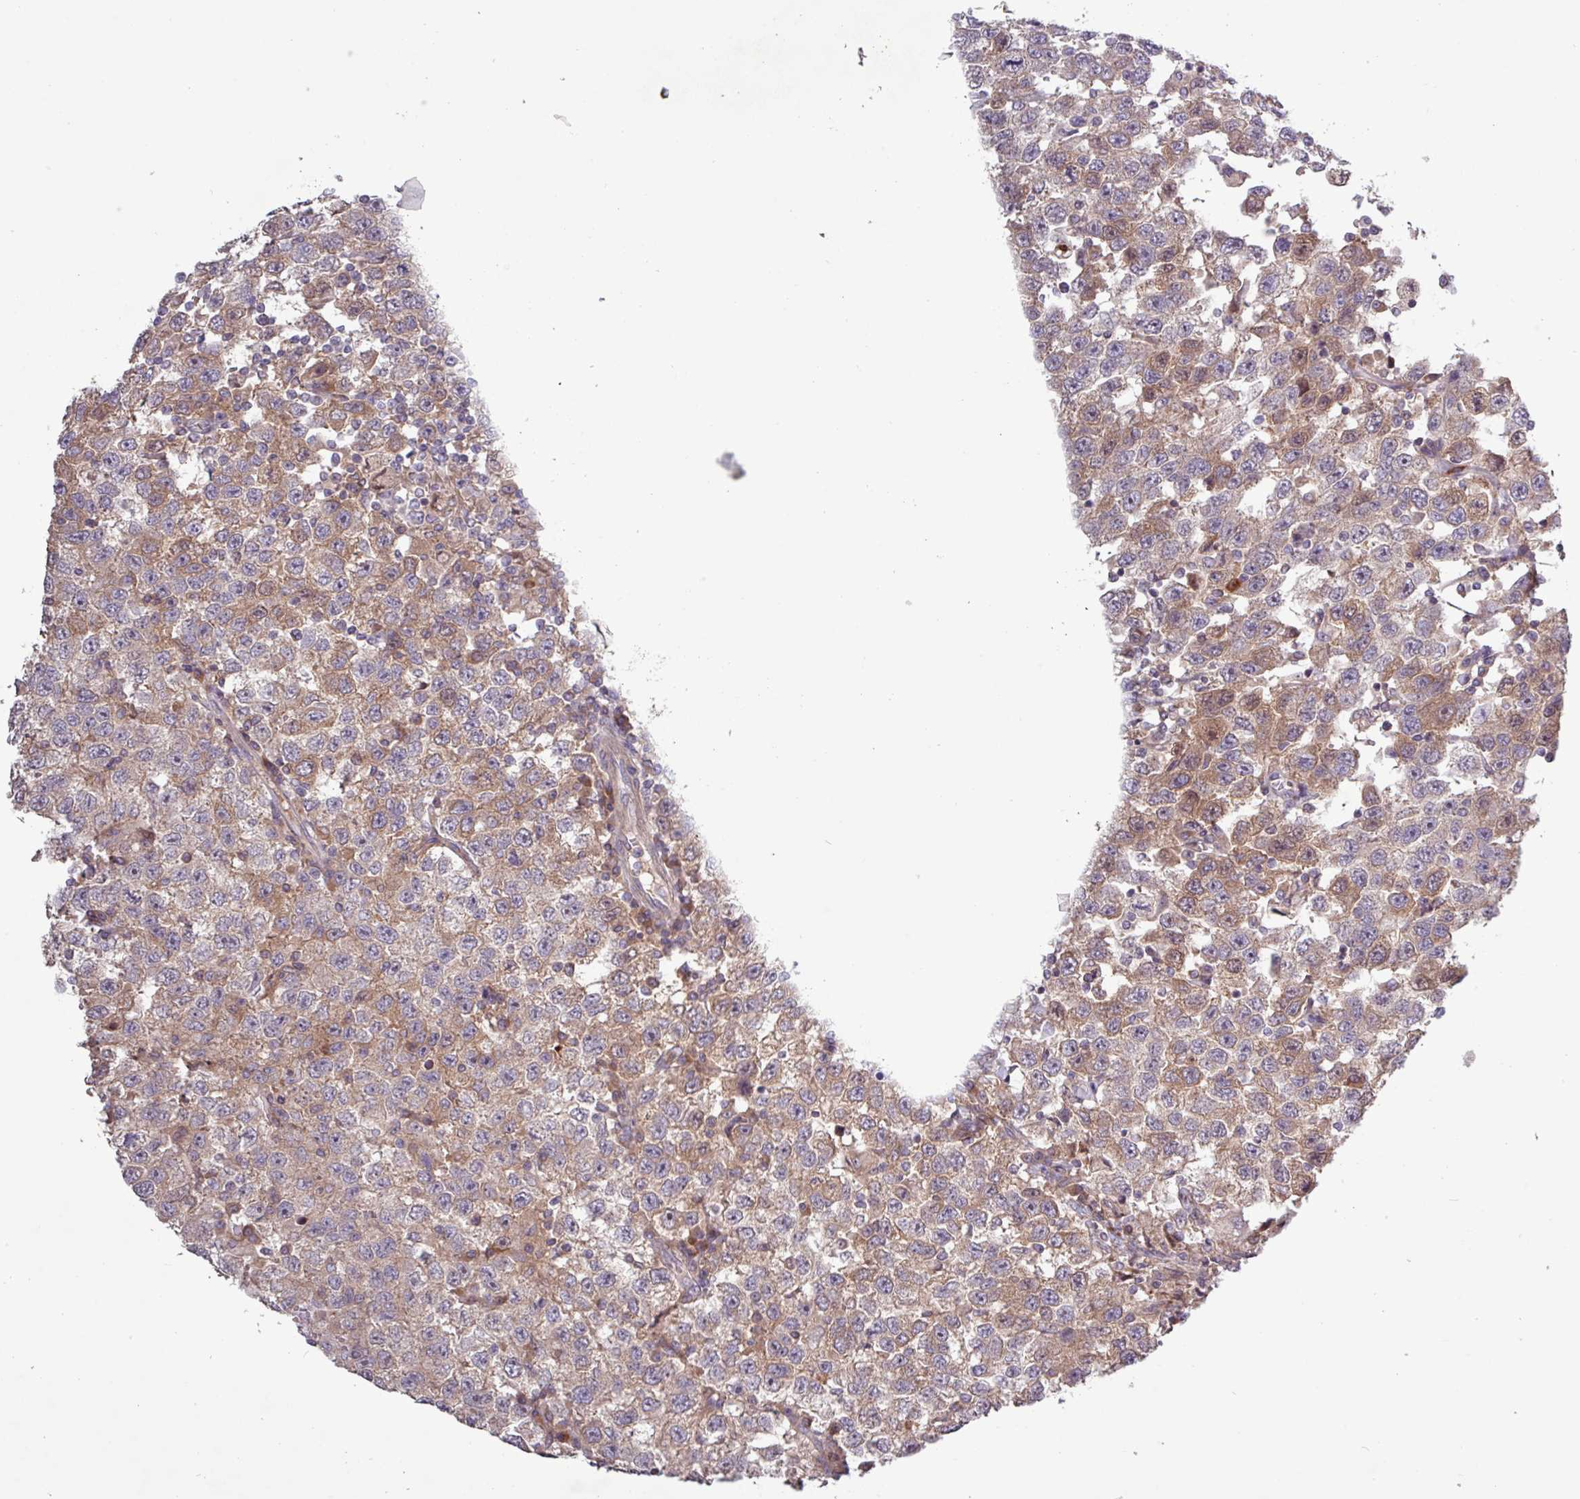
{"staining": {"intensity": "moderate", "quantity": ">75%", "location": "cytoplasmic/membranous"}, "tissue": "testis cancer", "cell_type": "Tumor cells", "image_type": "cancer", "snomed": [{"axis": "morphology", "description": "Seminoma, NOS"}, {"axis": "topography", "description": "Testis"}], "caption": "The micrograph shows a brown stain indicating the presence of a protein in the cytoplasmic/membranous of tumor cells in testis cancer (seminoma). Using DAB (brown) and hematoxylin (blue) stains, captured at high magnification using brightfield microscopy.", "gene": "TNFSF12", "patient": {"sex": "male", "age": 41}}